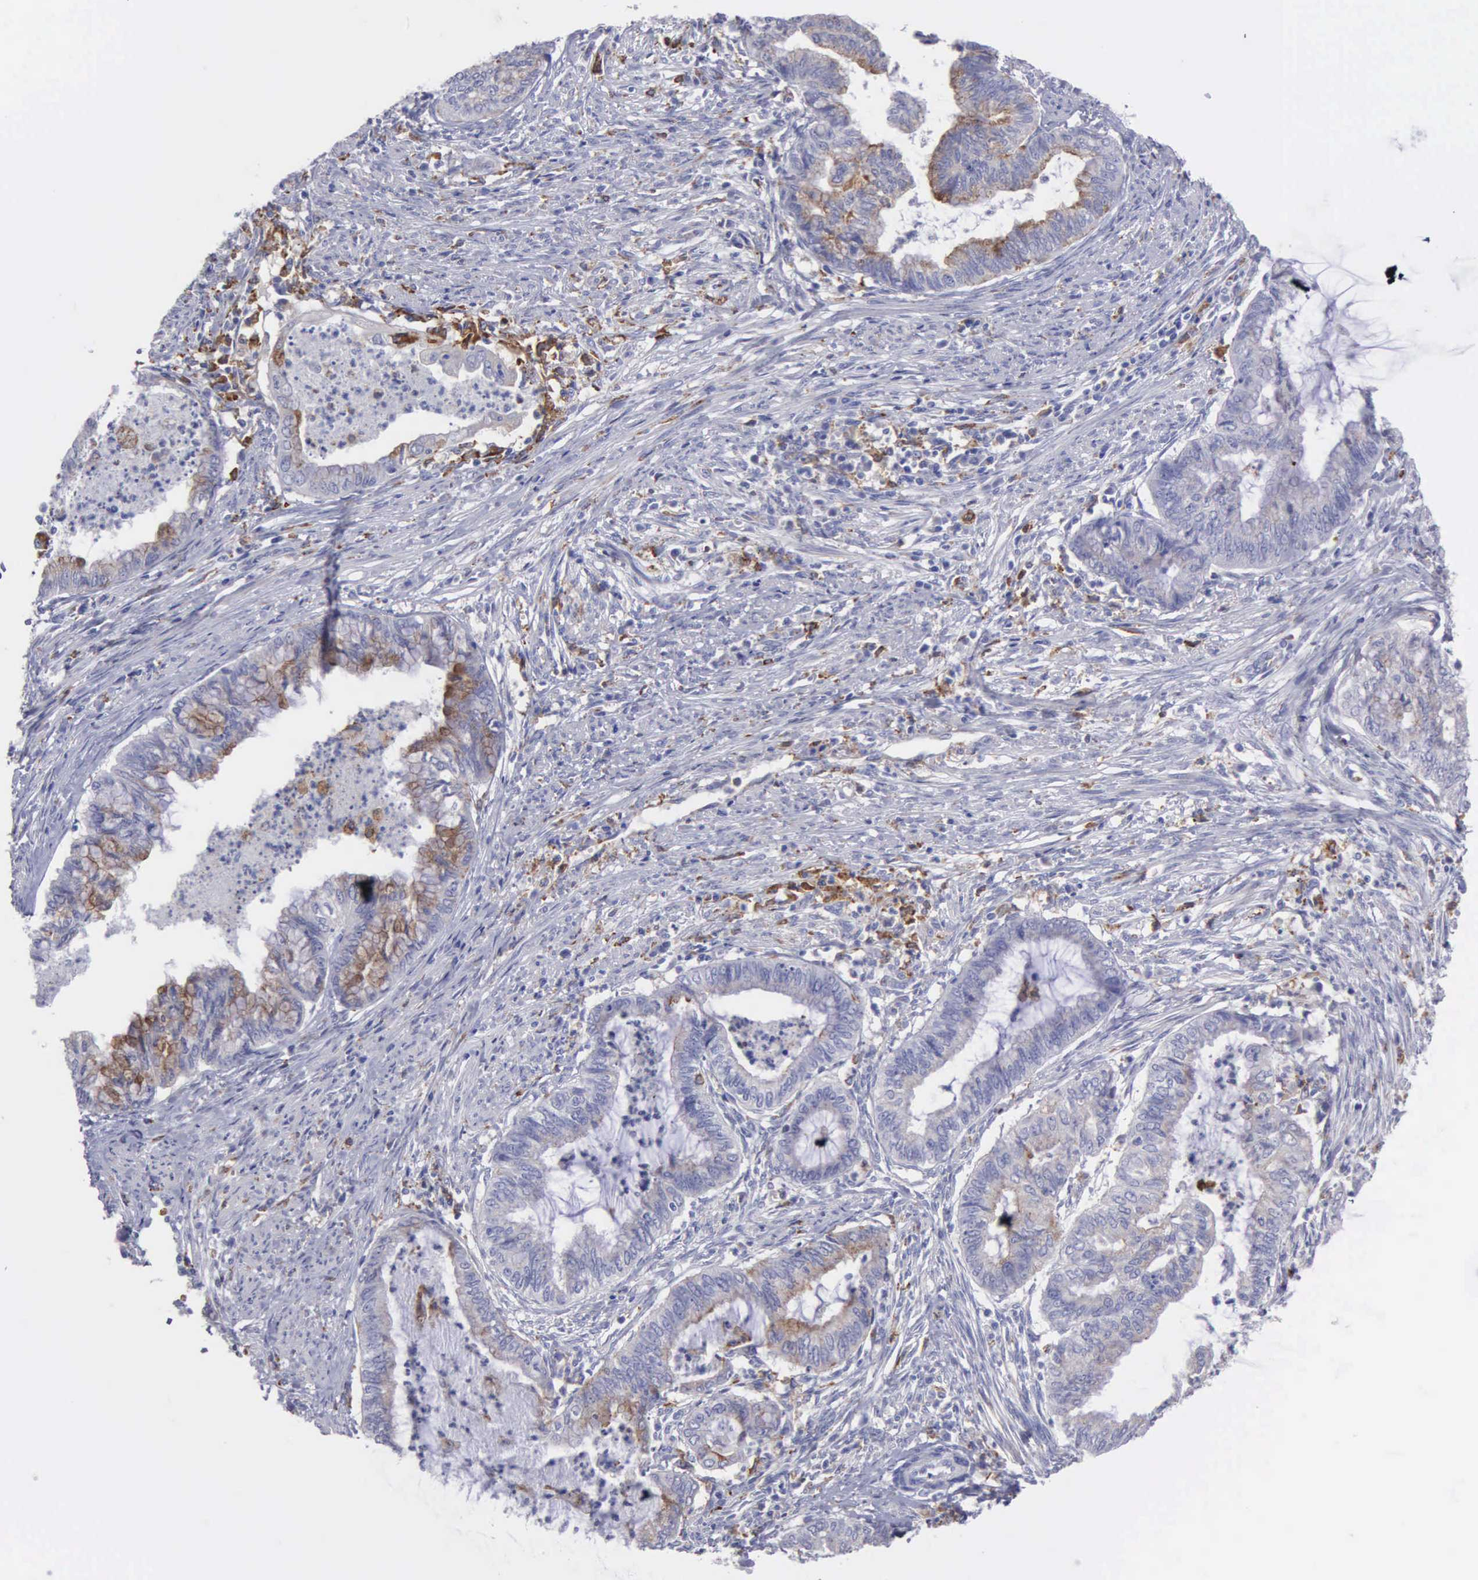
{"staining": {"intensity": "weak", "quantity": "<25%", "location": "cytoplasmic/membranous"}, "tissue": "endometrial cancer", "cell_type": "Tumor cells", "image_type": "cancer", "snomed": [{"axis": "morphology", "description": "Necrosis, NOS"}, {"axis": "morphology", "description": "Adenocarcinoma, NOS"}, {"axis": "topography", "description": "Endometrium"}], "caption": "This photomicrograph is of endometrial cancer stained with immunohistochemistry (IHC) to label a protein in brown with the nuclei are counter-stained blue. There is no staining in tumor cells.", "gene": "TYRP1", "patient": {"sex": "female", "age": 79}}